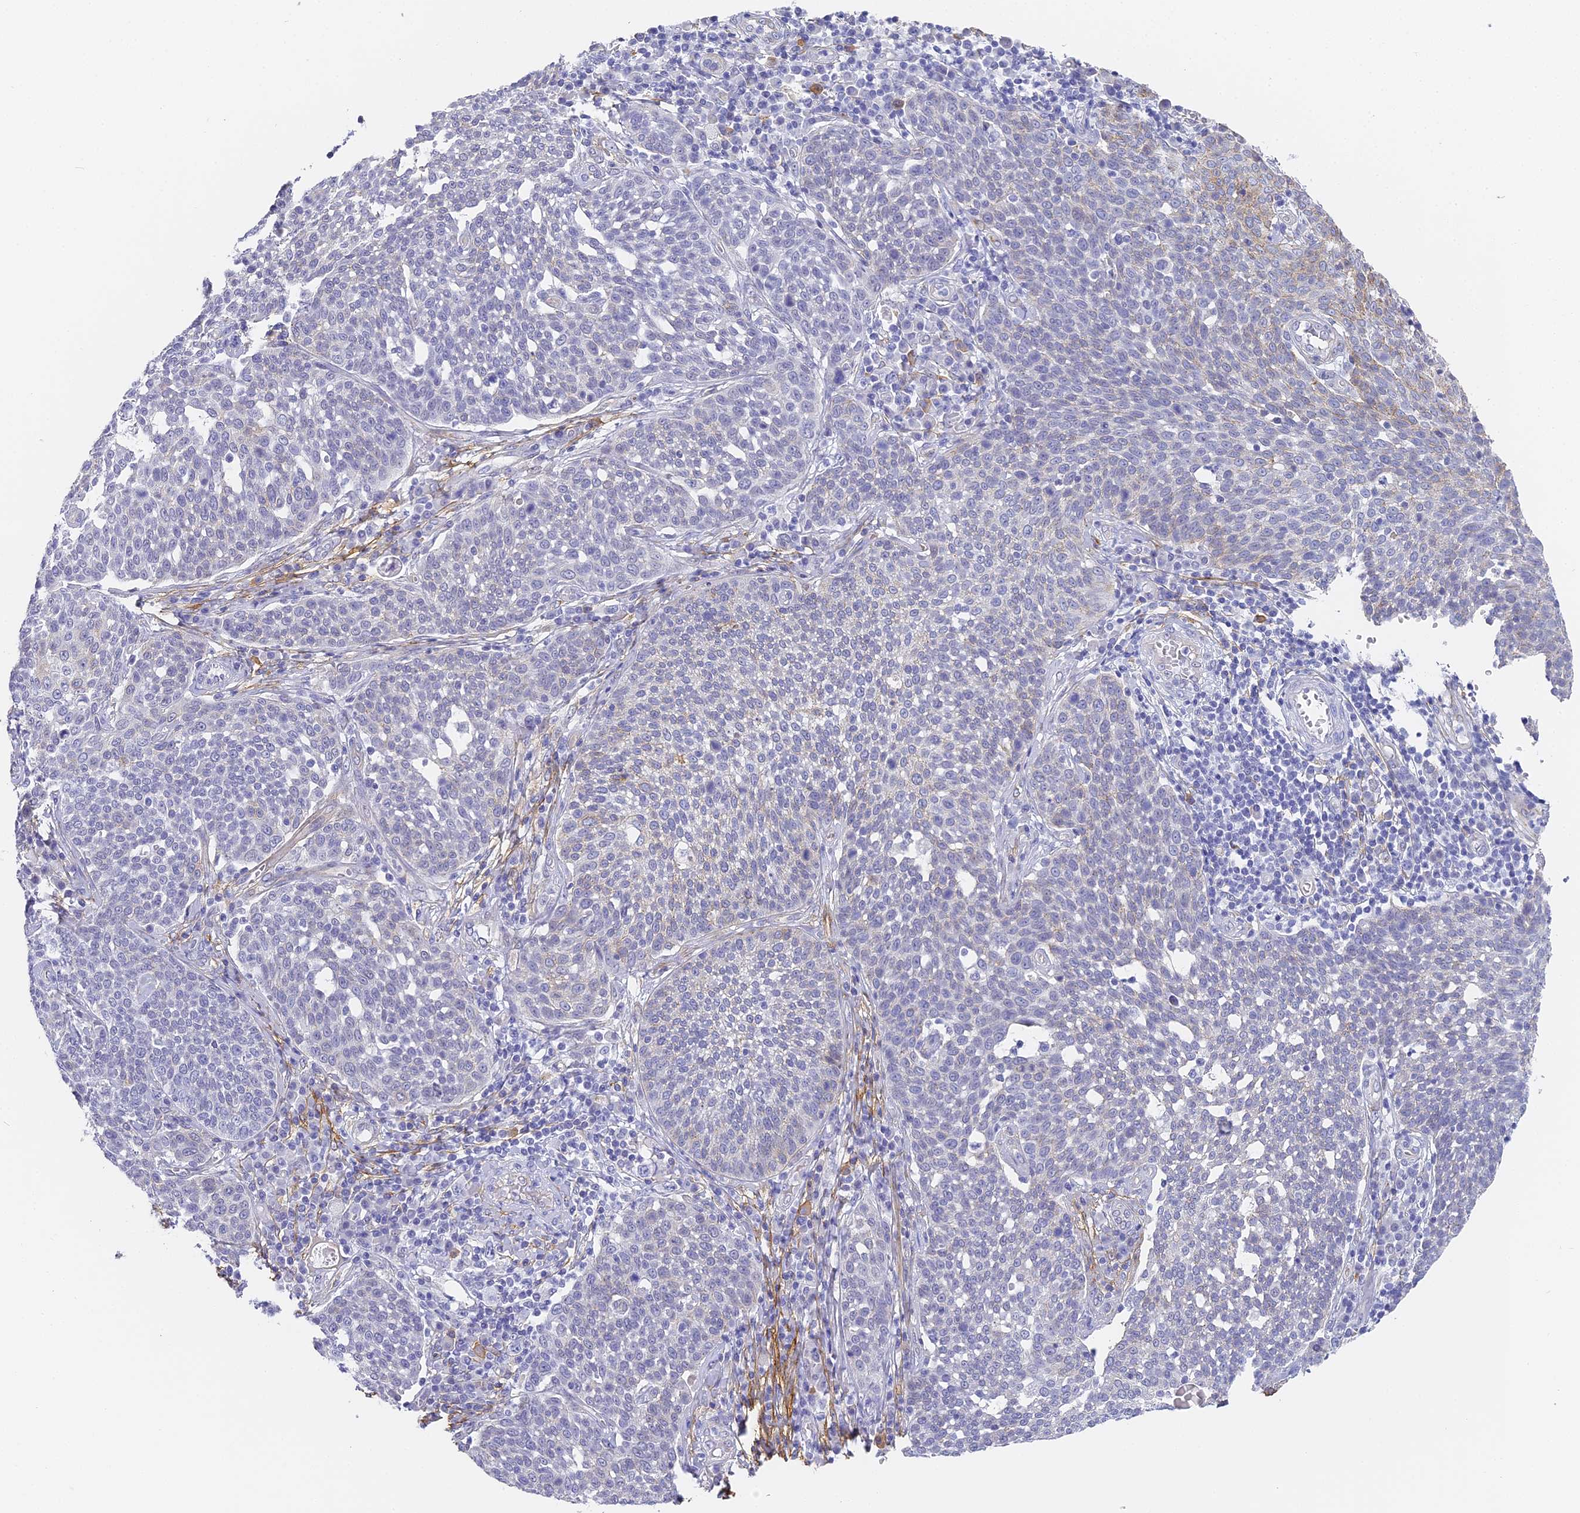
{"staining": {"intensity": "weak", "quantity": "<25%", "location": "cytoplasmic/membranous"}, "tissue": "cervical cancer", "cell_type": "Tumor cells", "image_type": "cancer", "snomed": [{"axis": "morphology", "description": "Squamous cell carcinoma, NOS"}, {"axis": "topography", "description": "Cervix"}], "caption": "There is no significant positivity in tumor cells of cervical cancer (squamous cell carcinoma).", "gene": "GJA1", "patient": {"sex": "female", "age": 34}}